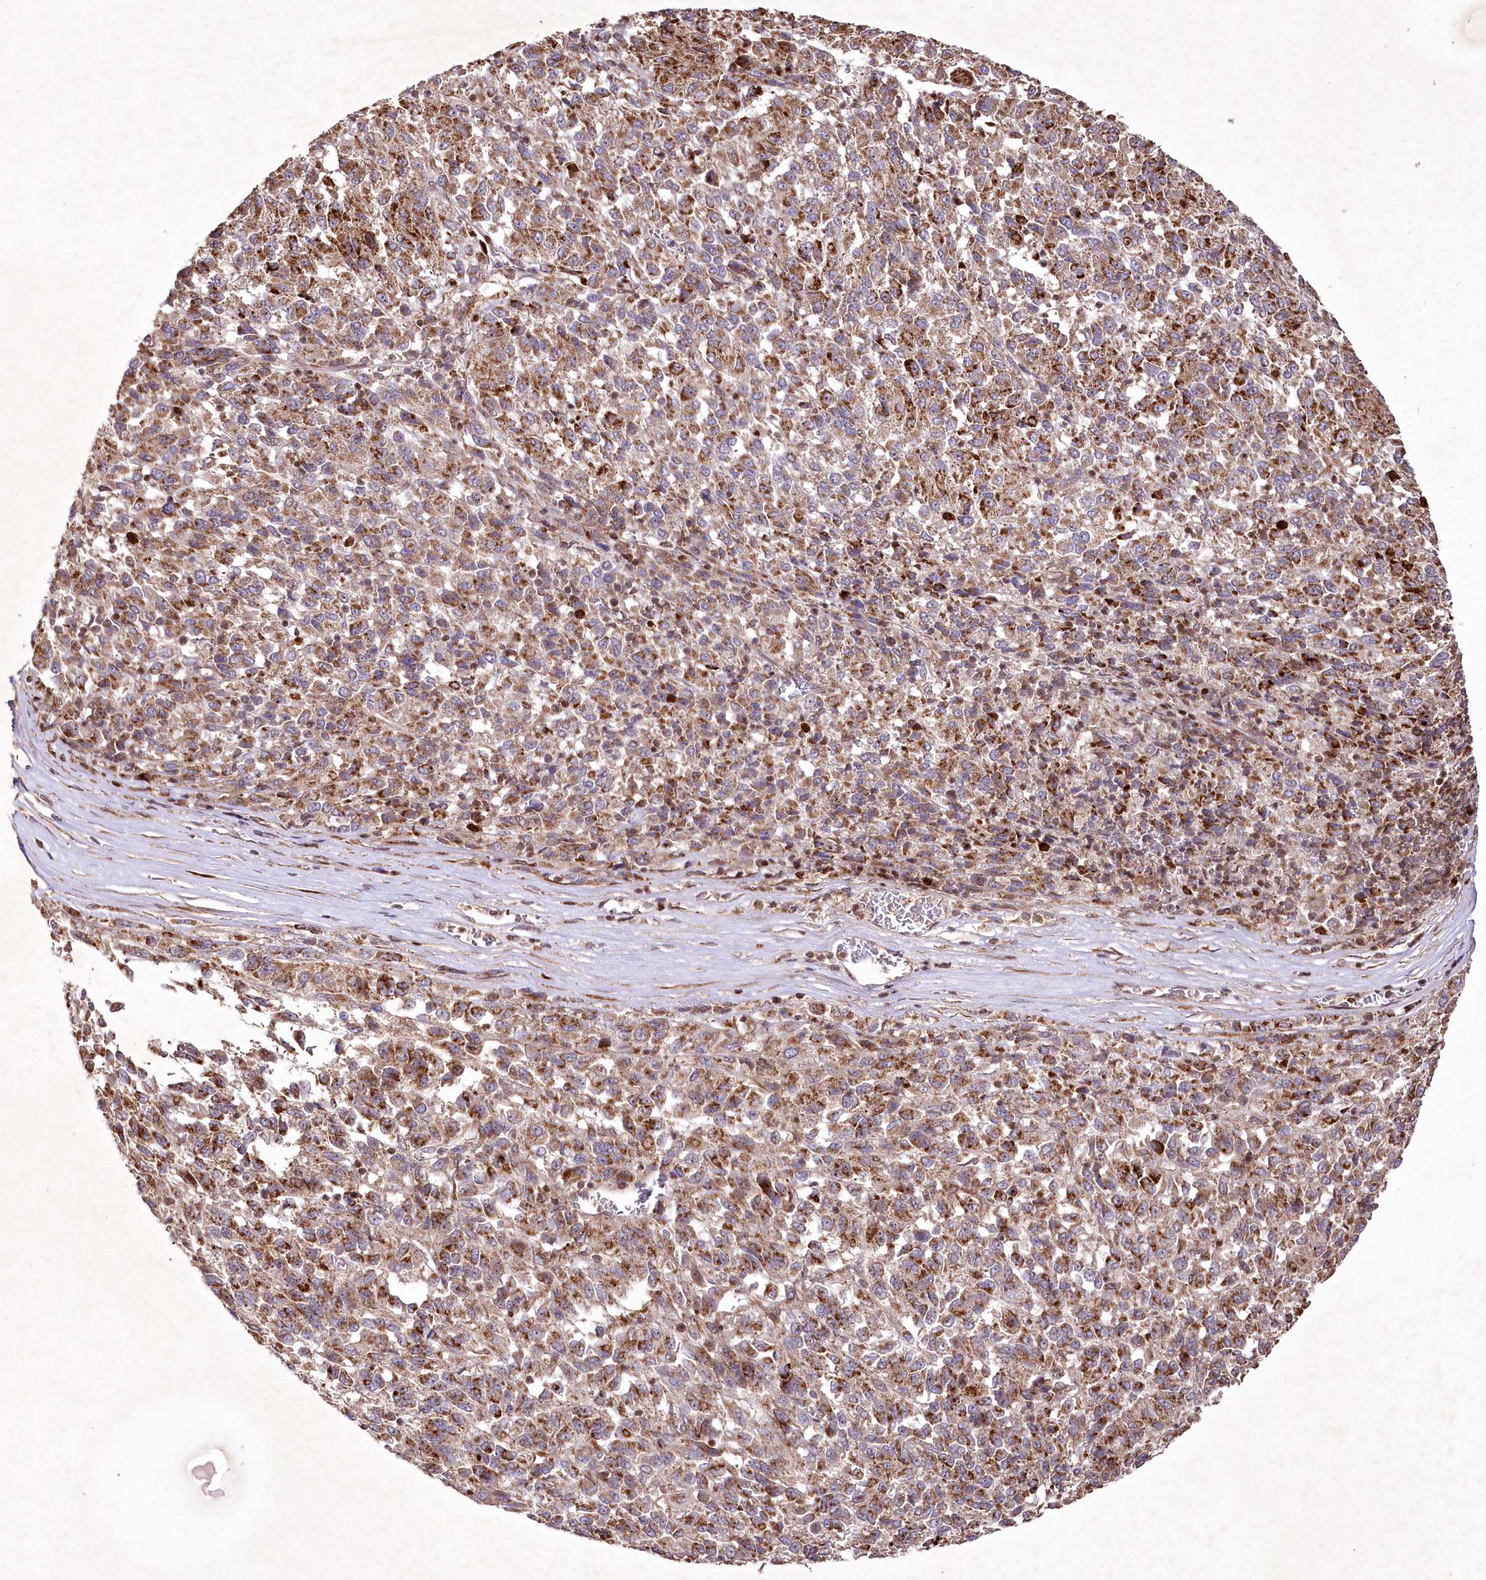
{"staining": {"intensity": "strong", "quantity": "25%-75%", "location": "cytoplasmic/membranous"}, "tissue": "melanoma", "cell_type": "Tumor cells", "image_type": "cancer", "snomed": [{"axis": "morphology", "description": "Malignant melanoma, Metastatic site"}, {"axis": "topography", "description": "Lung"}], "caption": "Melanoma stained for a protein (brown) reveals strong cytoplasmic/membranous positive positivity in about 25%-75% of tumor cells.", "gene": "PSTK", "patient": {"sex": "male", "age": 64}}